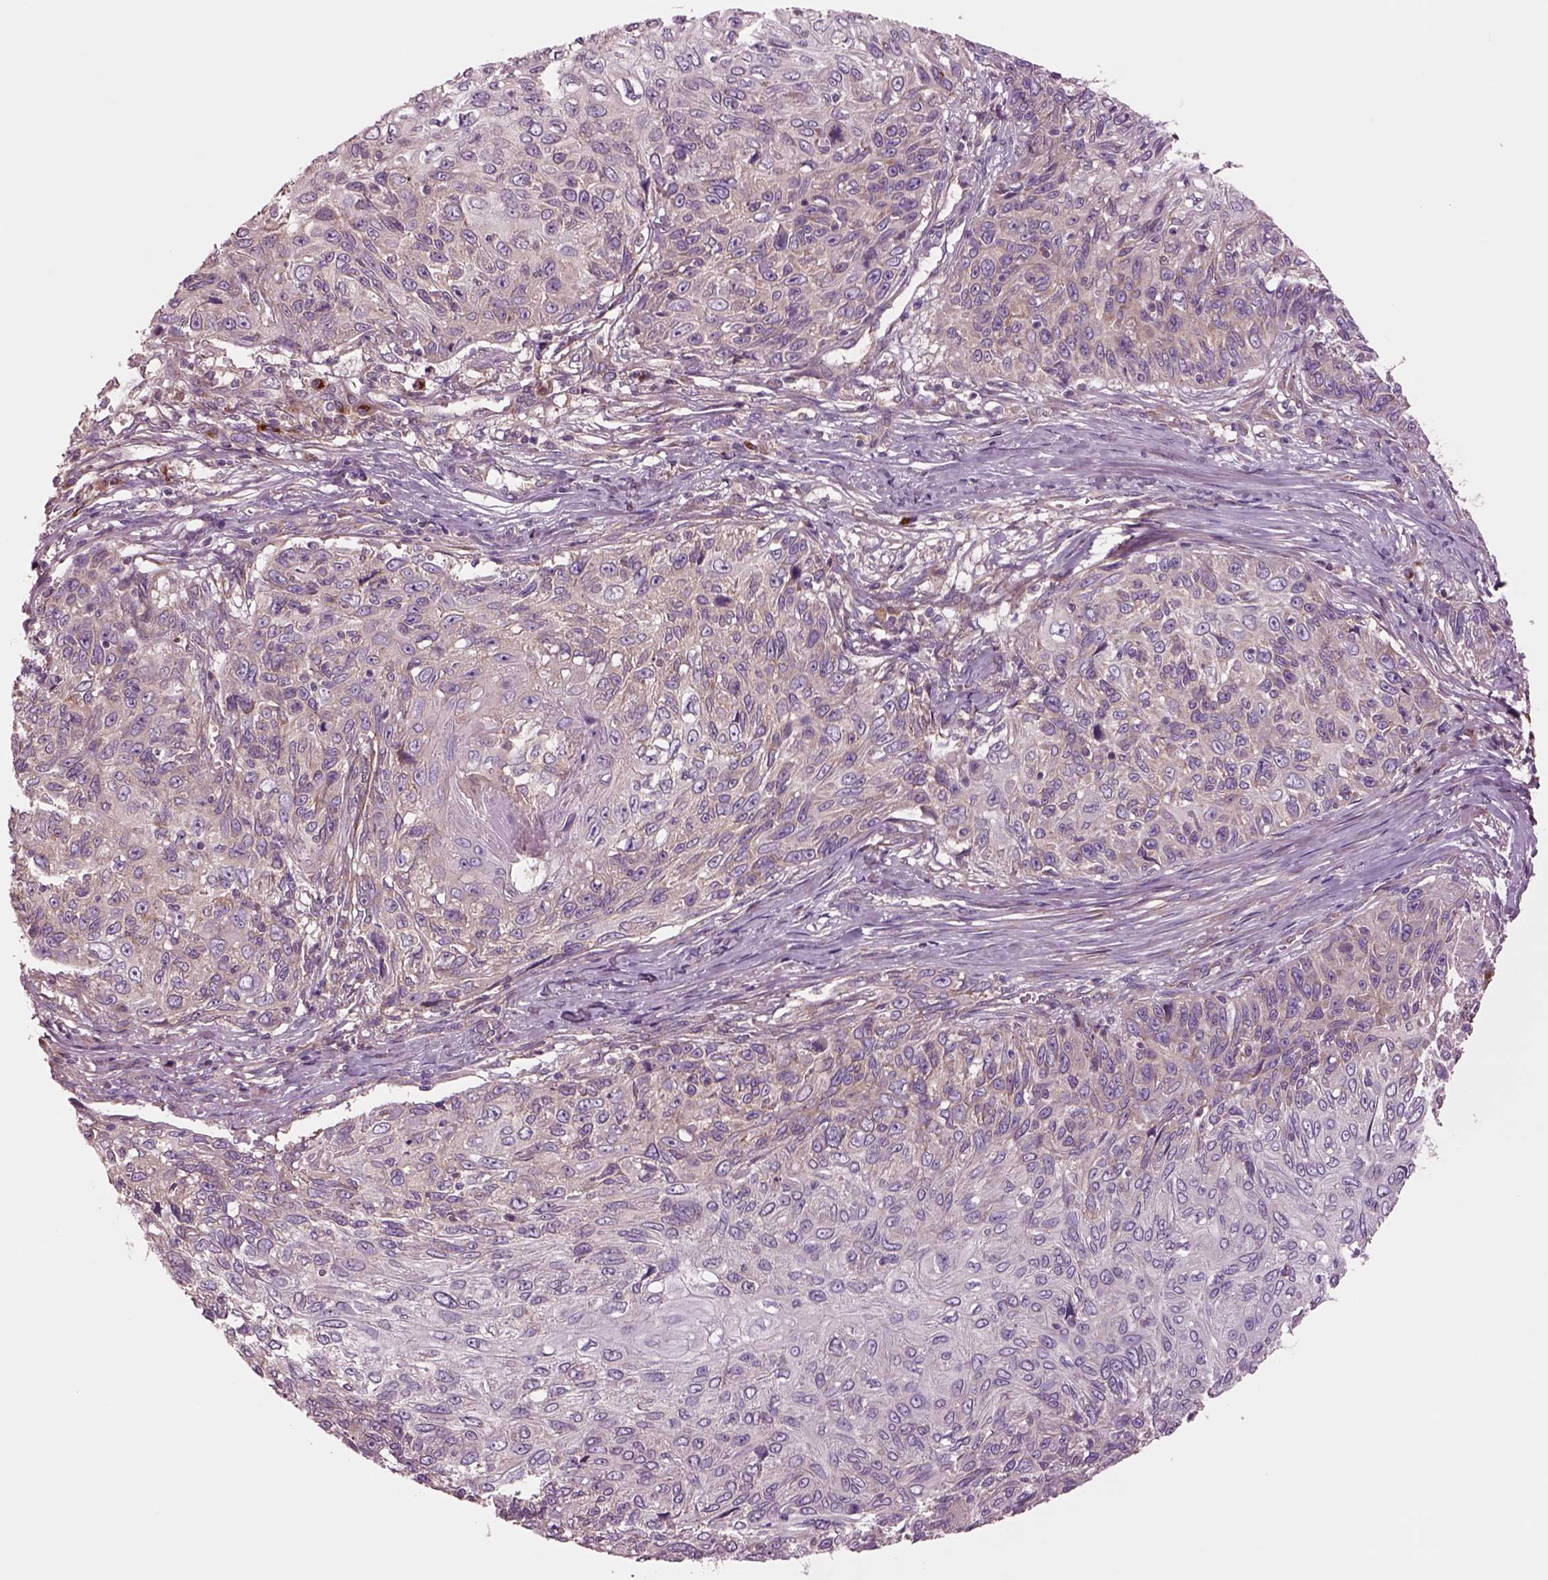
{"staining": {"intensity": "weak", "quantity": "<25%", "location": "cytoplasmic/membranous"}, "tissue": "skin cancer", "cell_type": "Tumor cells", "image_type": "cancer", "snomed": [{"axis": "morphology", "description": "Squamous cell carcinoma, NOS"}, {"axis": "topography", "description": "Skin"}], "caption": "DAB (3,3'-diaminobenzidine) immunohistochemical staining of human squamous cell carcinoma (skin) demonstrates no significant expression in tumor cells.", "gene": "SEC23A", "patient": {"sex": "male", "age": 92}}